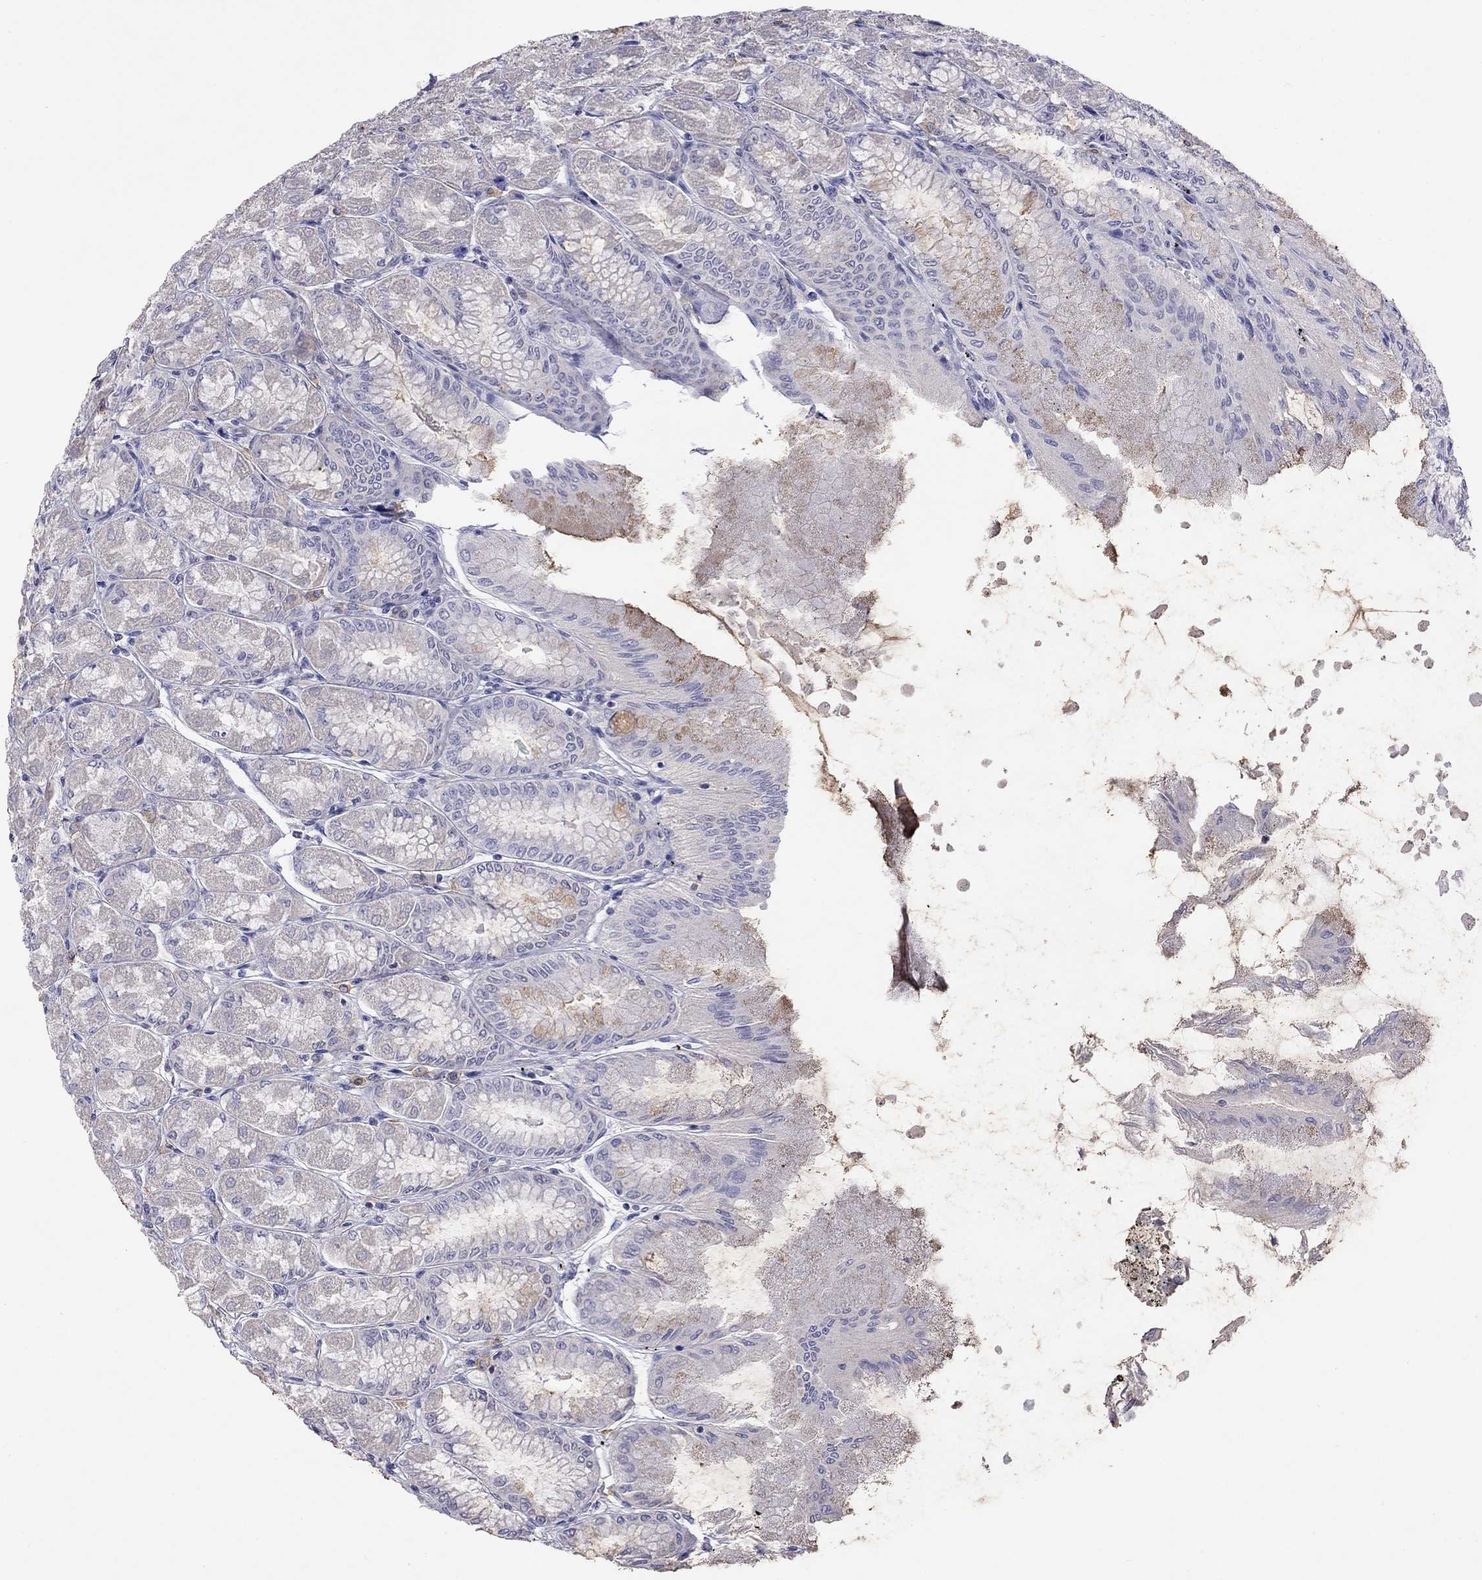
{"staining": {"intensity": "moderate", "quantity": "<25%", "location": "cytoplasmic/membranous"}, "tissue": "stomach", "cell_type": "Glandular cells", "image_type": "normal", "snomed": [{"axis": "morphology", "description": "Normal tissue, NOS"}, {"axis": "topography", "description": "Stomach, upper"}], "caption": "Immunohistochemistry micrograph of benign human stomach stained for a protein (brown), which reveals low levels of moderate cytoplasmic/membranous positivity in approximately <25% of glandular cells.", "gene": "WNK3", "patient": {"sex": "male", "age": 60}}